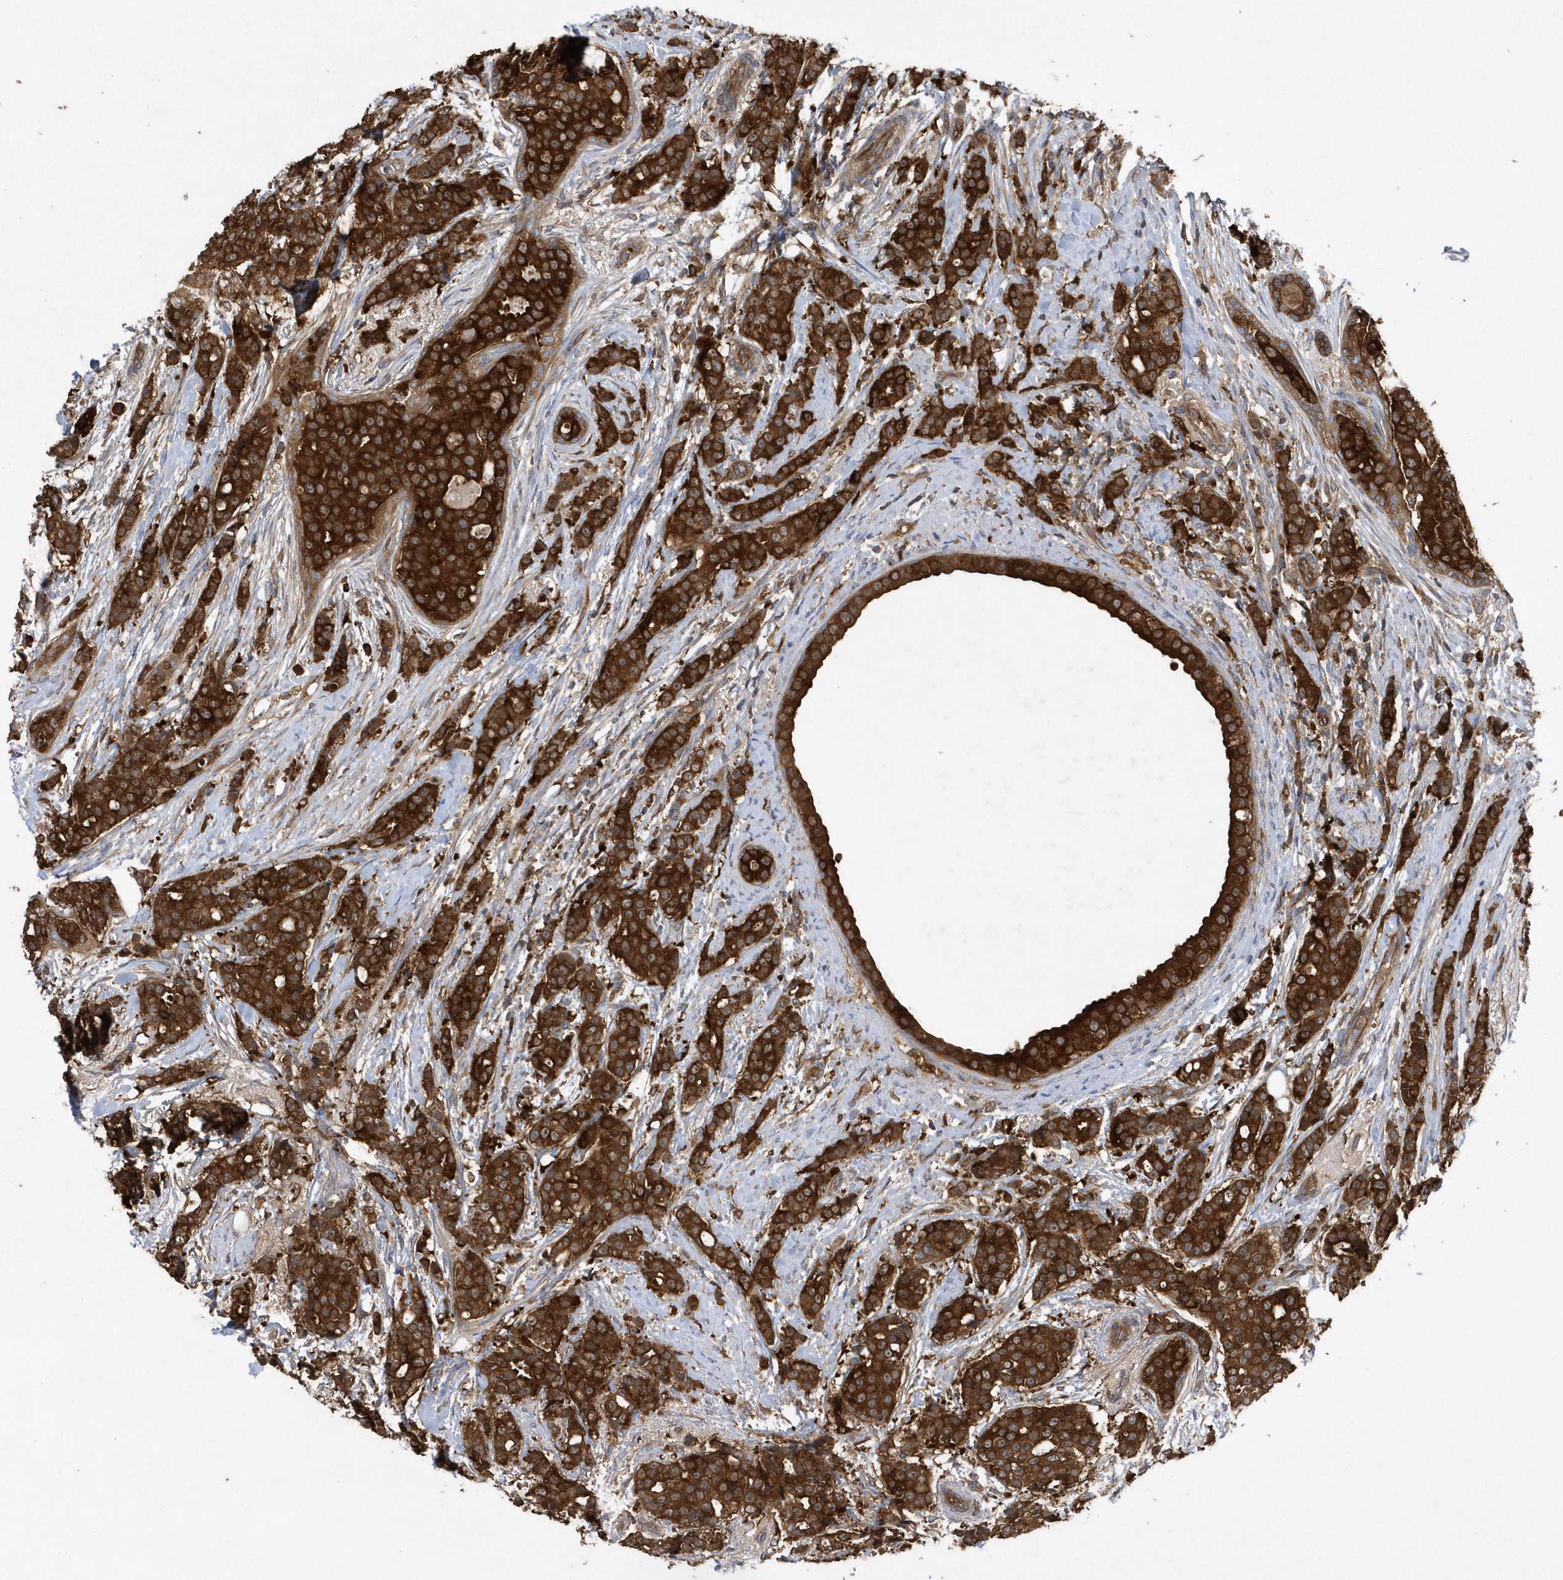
{"staining": {"intensity": "strong", "quantity": ">75%", "location": "cytoplasmic/membranous"}, "tissue": "breast cancer", "cell_type": "Tumor cells", "image_type": "cancer", "snomed": [{"axis": "morphology", "description": "Lobular carcinoma"}, {"axis": "topography", "description": "Breast"}], "caption": "Immunohistochemical staining of human breast cancer shows high levels of strong cytoplasmic/membranous protein staining in approximately >75% of tumor cells. (Brightfield microscopy of DAB IHC at high magnification).", "gene": "PAICS", "patient": {"sex": "female", "age": 51}}